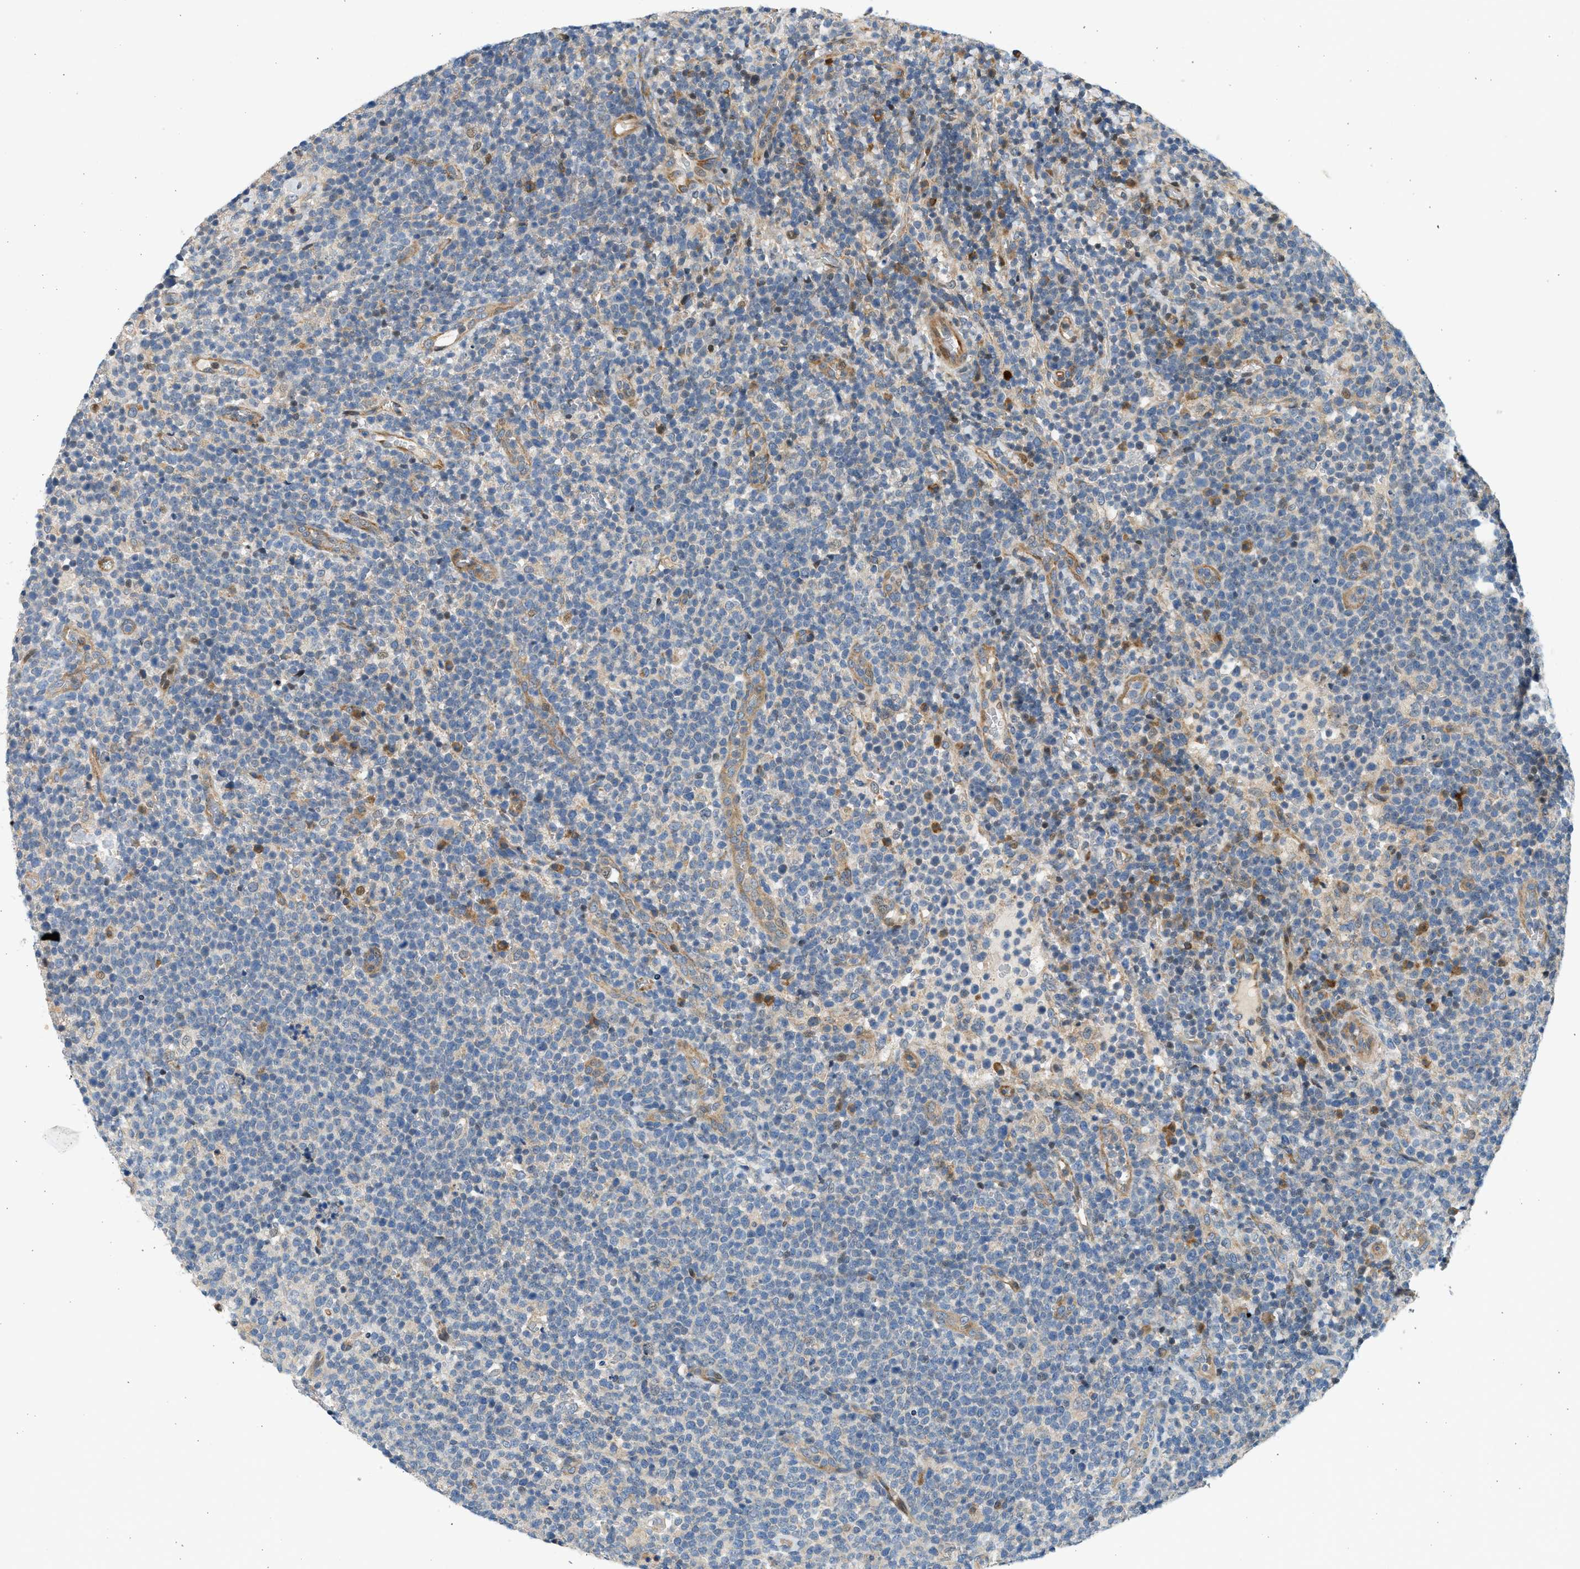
{"staining": {"intensity": "weak", "quantity": "<25%", "location": "cytoplasmic/membranous"}, "tissue": "lymphoma", "cell_type": "Tumor cells", "image_type": "cancer", "snomed": [{"axis": "morphology", "description": "Malignant lymphoma, non-Hodgkin's type, High grade"}, {"axis": "topography", "description": "Lymph node"}], "caption": "Lymphoma was stained to show a protein in brown. There is no significant expression in tumor cells.", "gene": "NRSN2", "patient": {"sex": "male", "age": 61}}